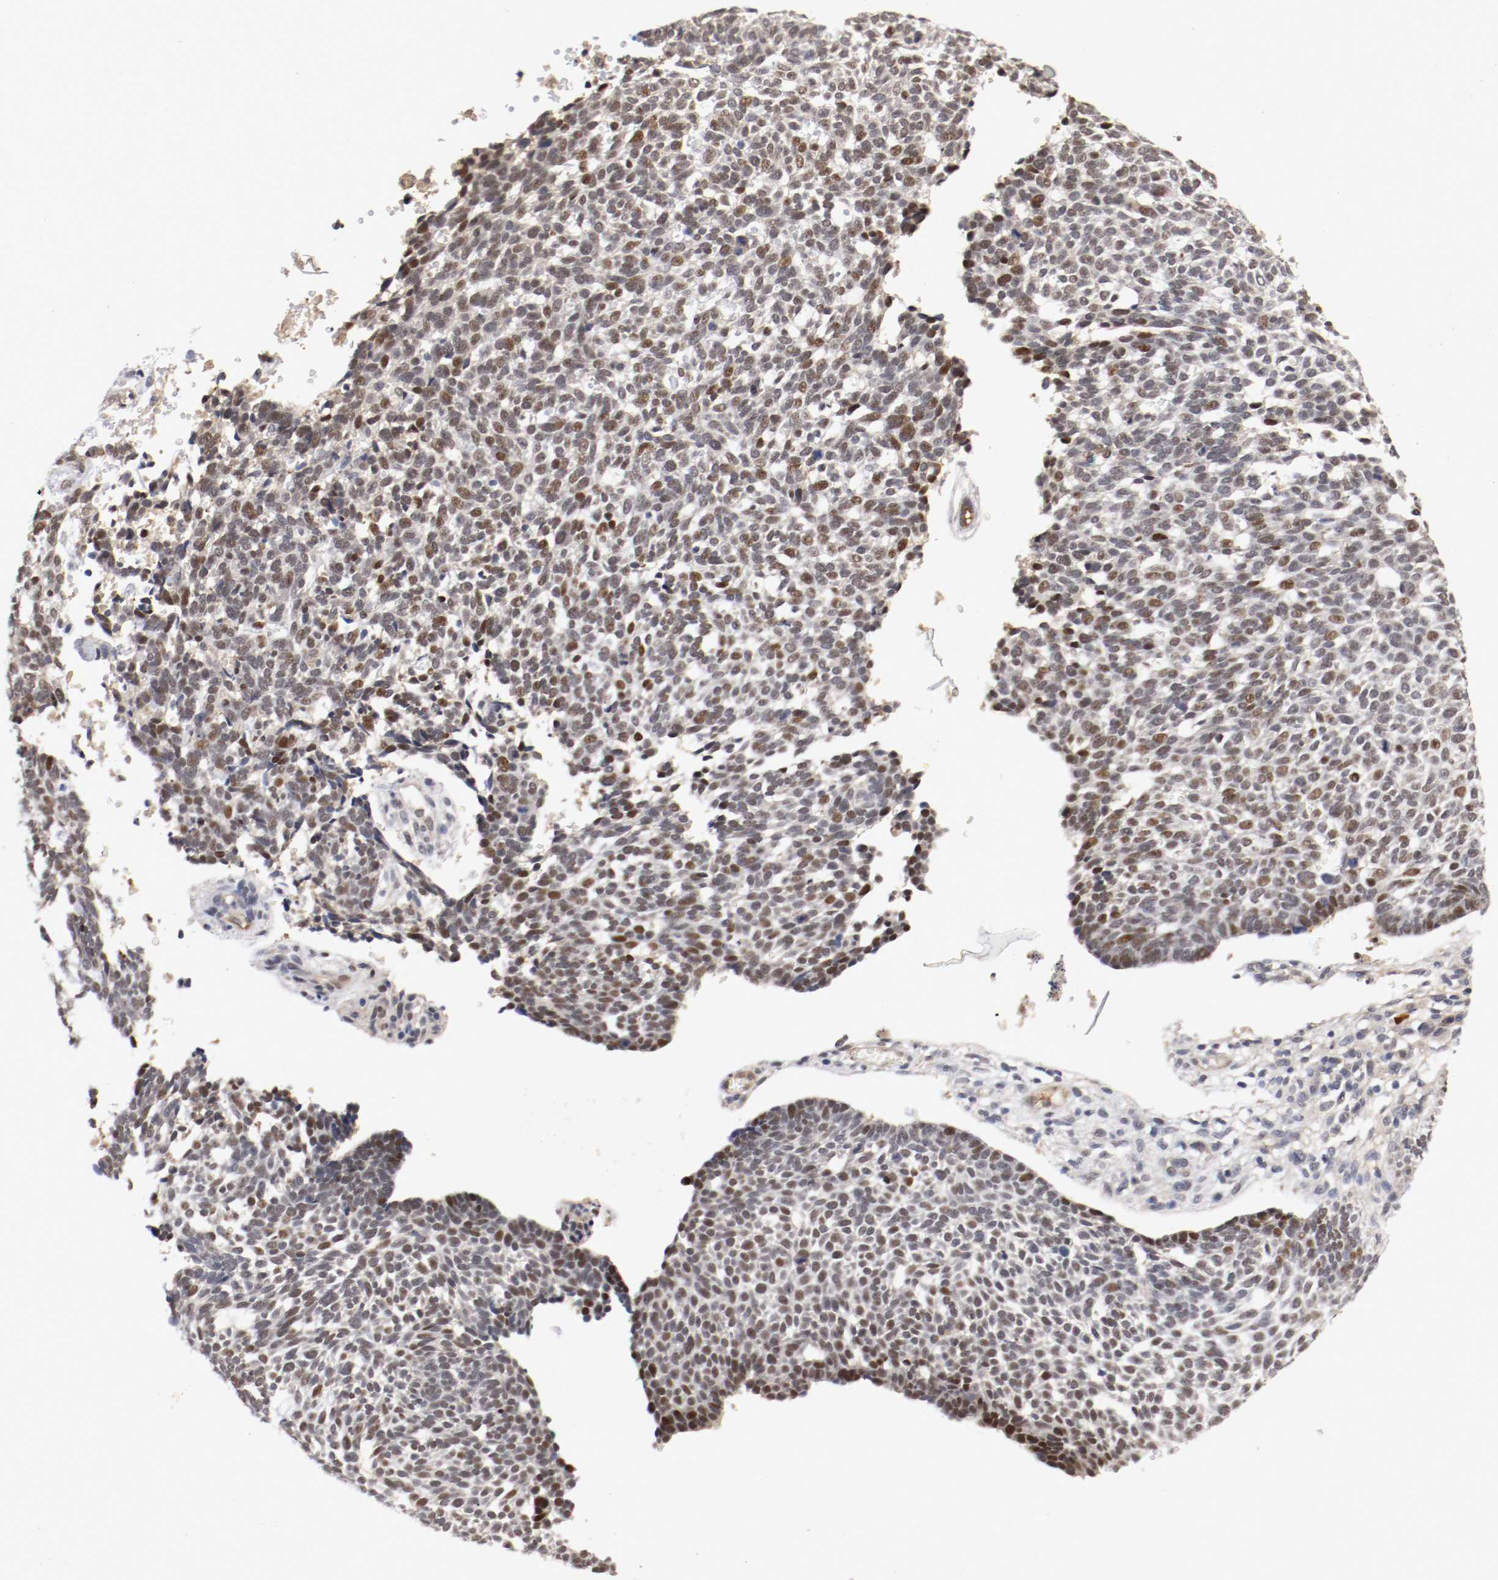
{"staining": {"intensity": "moderate", "quantity": ">75%", "location": "nuclear"}, "tissue": "skin cancer", "cell_type": "Tumor cells", "image_type": "cancer", "snomed": [{"axis": "morphology", "description": "Normal tissue, NOS"}, {"axis": "morphology", "description": "Basal cell carcinoma"}, {"axis": "topography", "description": "Skin"}], "caption": "Human skin basal cell carcinoma stained with a brown dye demonstrates moderate nuclear positive expression in approximately >75% of tumor cells.", "gene": "DNMT3B", "patient": {"sex": "male", "age": 87}}